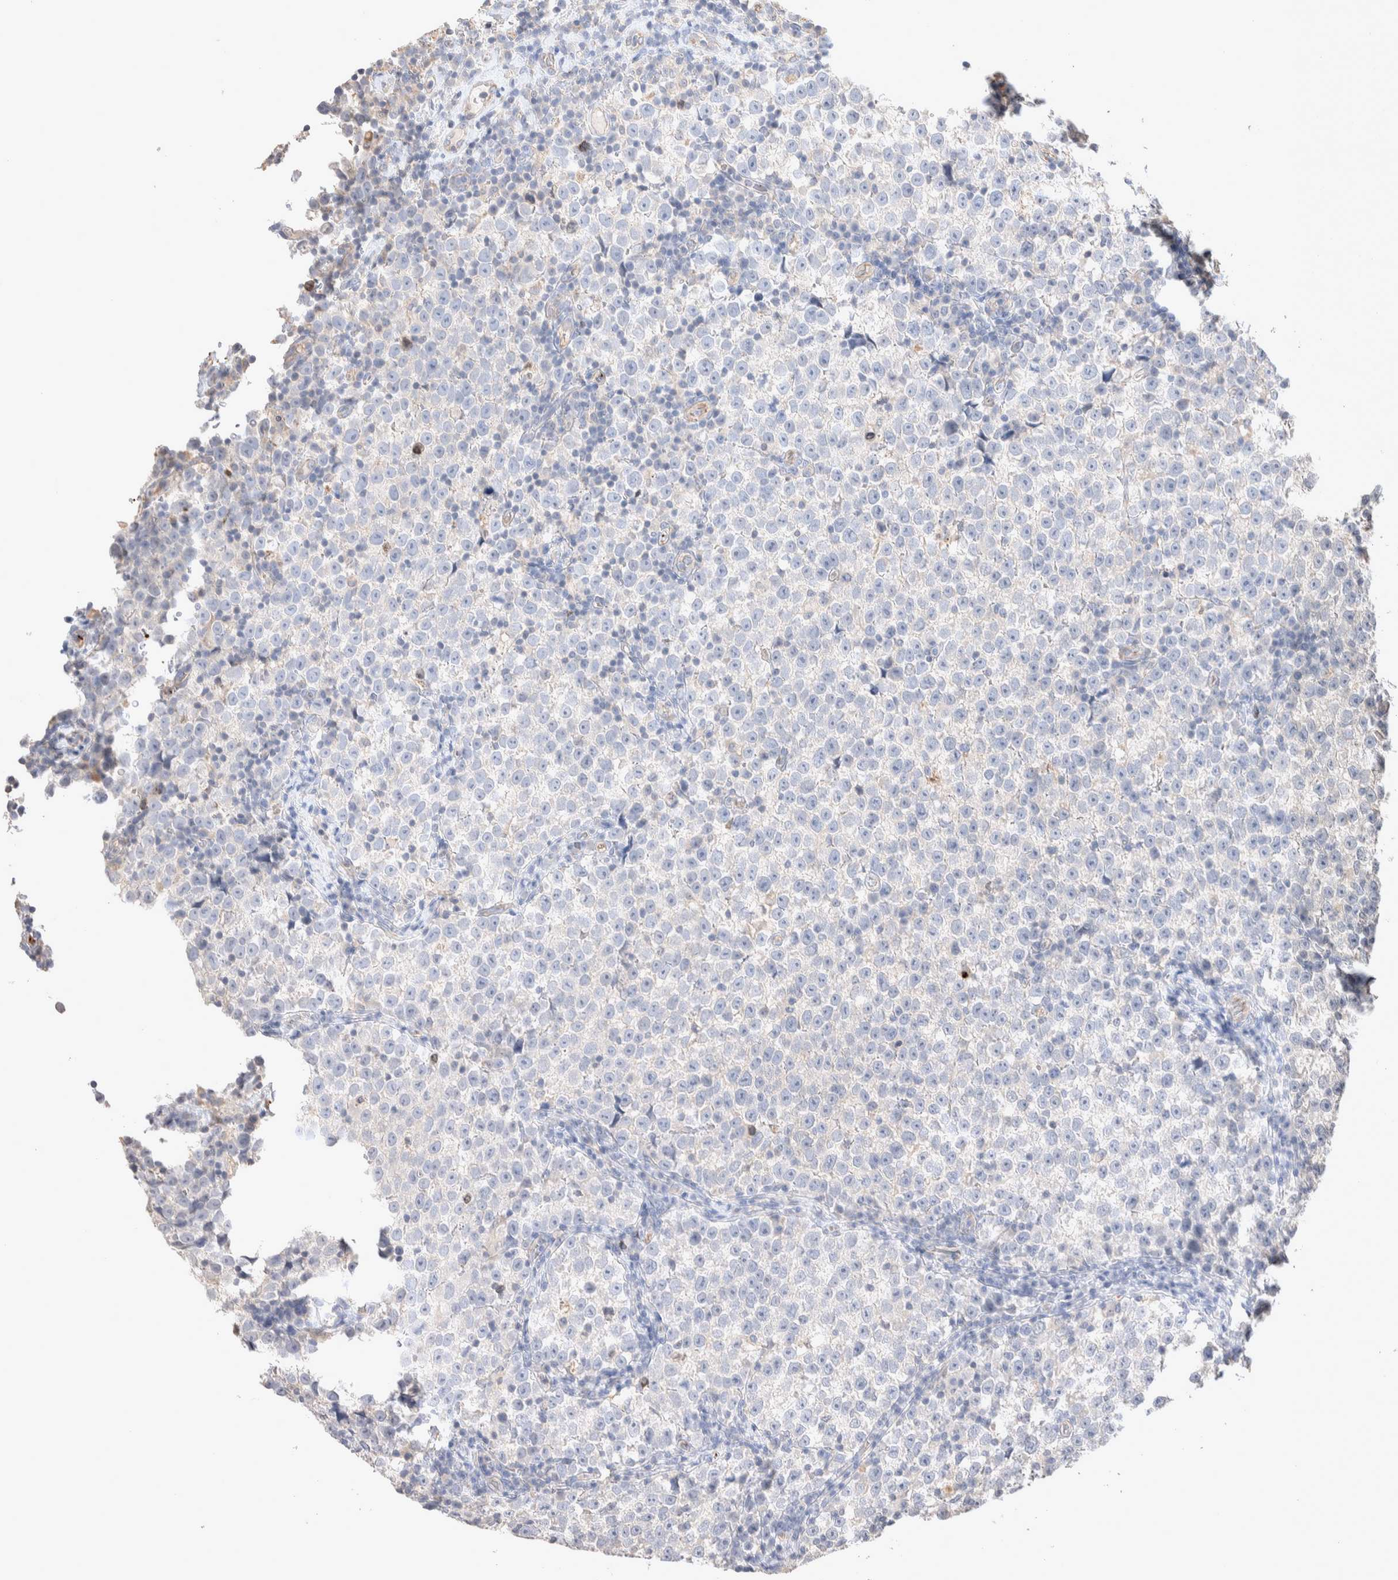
{"staining": {"intensity": "negative", "quantity": "none", "location": "none"}, "tissue": "testis cancer", "cell_type": "Tumor cells", "image_type": "cancer", "snomed": [{"axis": "morphology", "description": "Normal tissue, NOS"}, {"axis": "morphology", "description": "Seminoma, NOS"}, {"axis": "topography", "description": "Testis"}], "caption": "Immunohistochemistry of human testis cancer (seminoma) demonstrates no expression in tumor cells.", "gene": "FFAR2", "patient": {"sex": "male", "age": 43}}